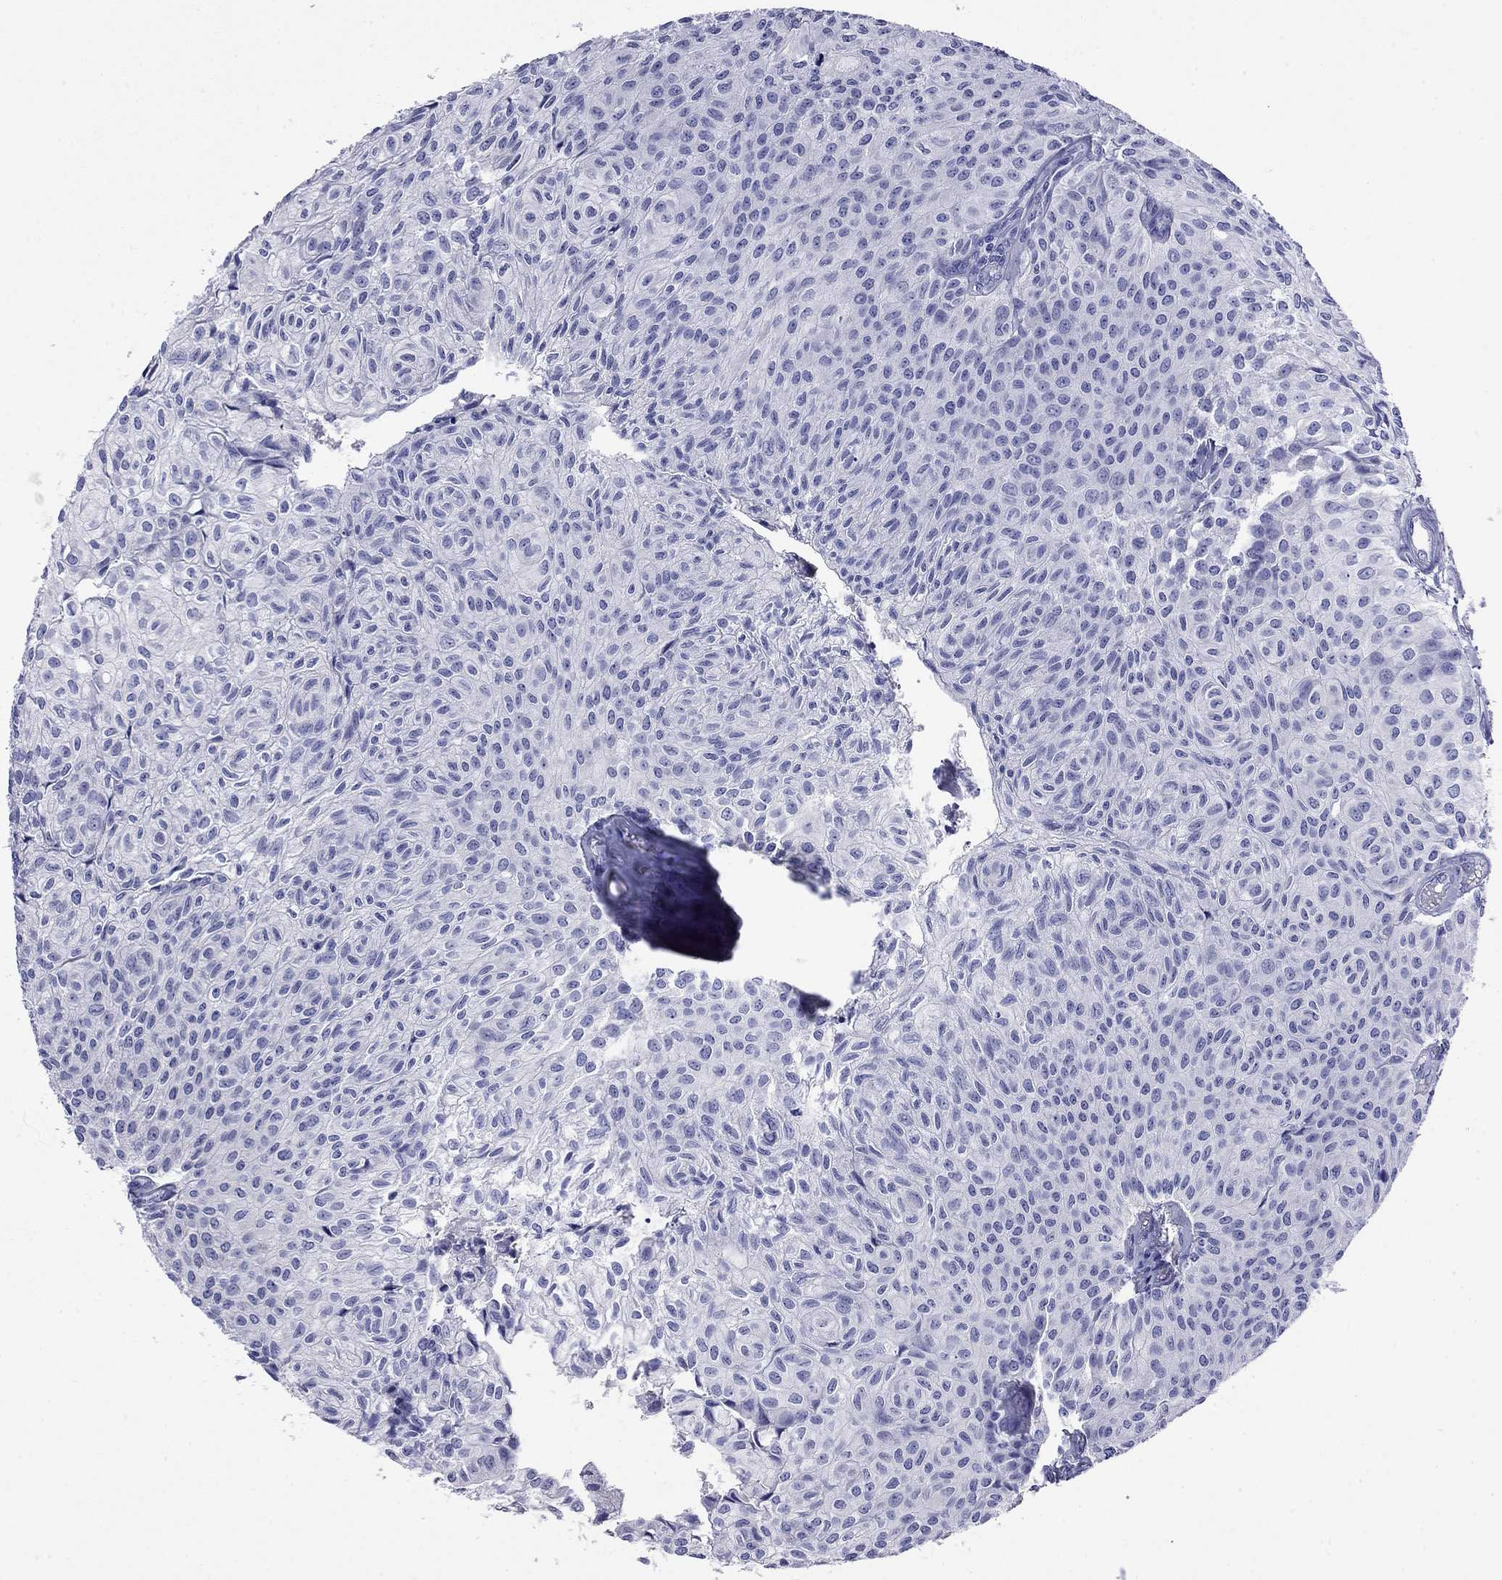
{"staining": {"intensity": "negative", "quantity": "none", "location": "none"}, "tissue": "urothelial cancer", "cell_type": "Tumor cells", "image_type": "cancer", "snomed": [{"axis": "morphology", "description": "Urothelial carcinoma, Low grade"}, {"axis": "topography", "description": "Urinary bladder"}], "caption": "Immunohistochemistry histopathology image of urothelial cancer stained for a protein (brown), which demonstrates no staining in tumor cells.", "gene": "FIGLA", "patient": {"sex": "male", "age": 89}}